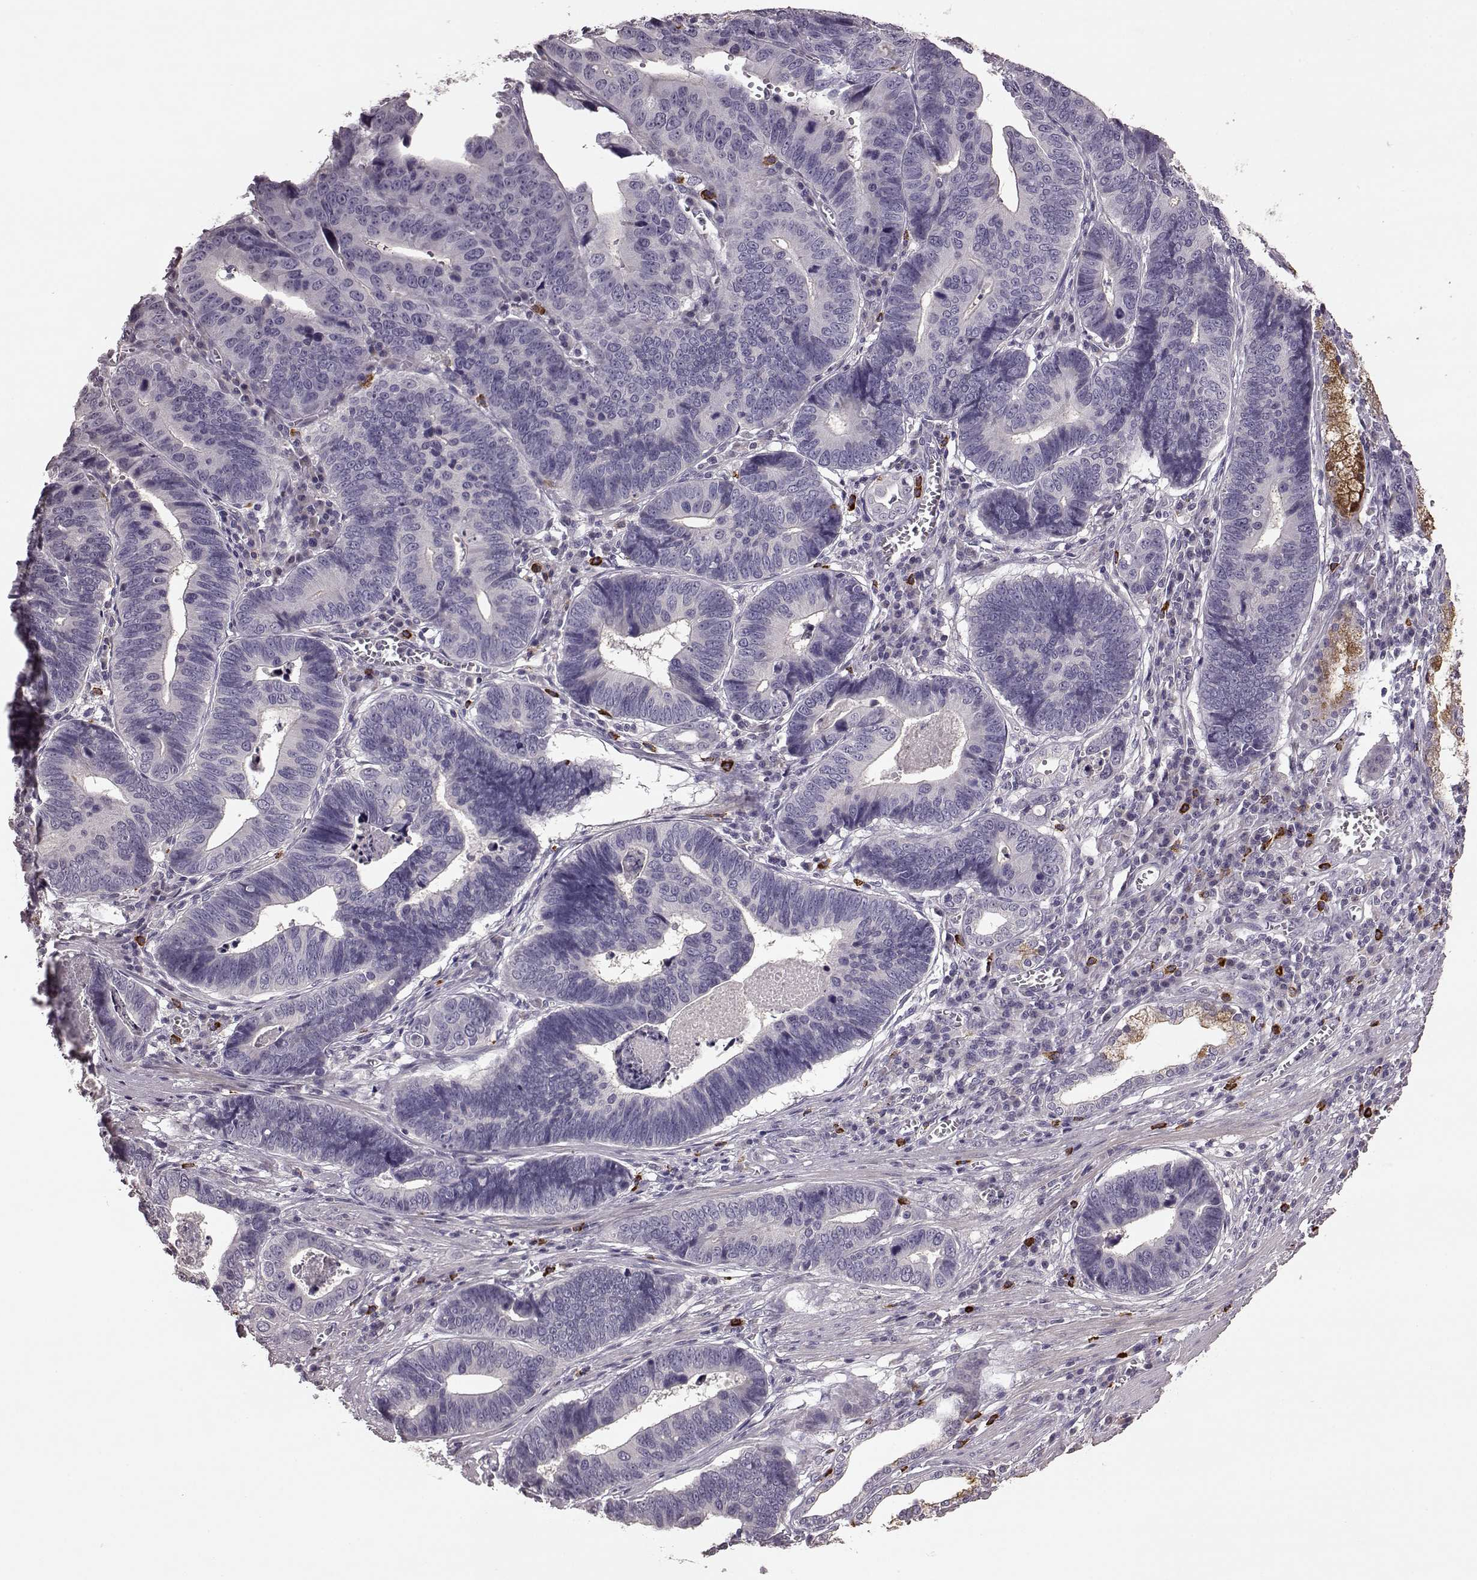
{"staining": {"intensity": "negative", "quantity": "none", "location": "none"}, "tissue": "stomach cancer", "cell_type": "Tumor cells", "image_type": "cancer", "snomed": [{"axis": "morphology", "description": "Adenocarcinoma, NOS"}, {"axis": "topography", "description": "Stomach"}], "caption": "This is an immunohistochemistry histopathology image of human stomach adenocarcinoma. There is no staining in tumor cells.", "gene": "SLC52A3", "patient": {"sex": "male", "age": 84}}